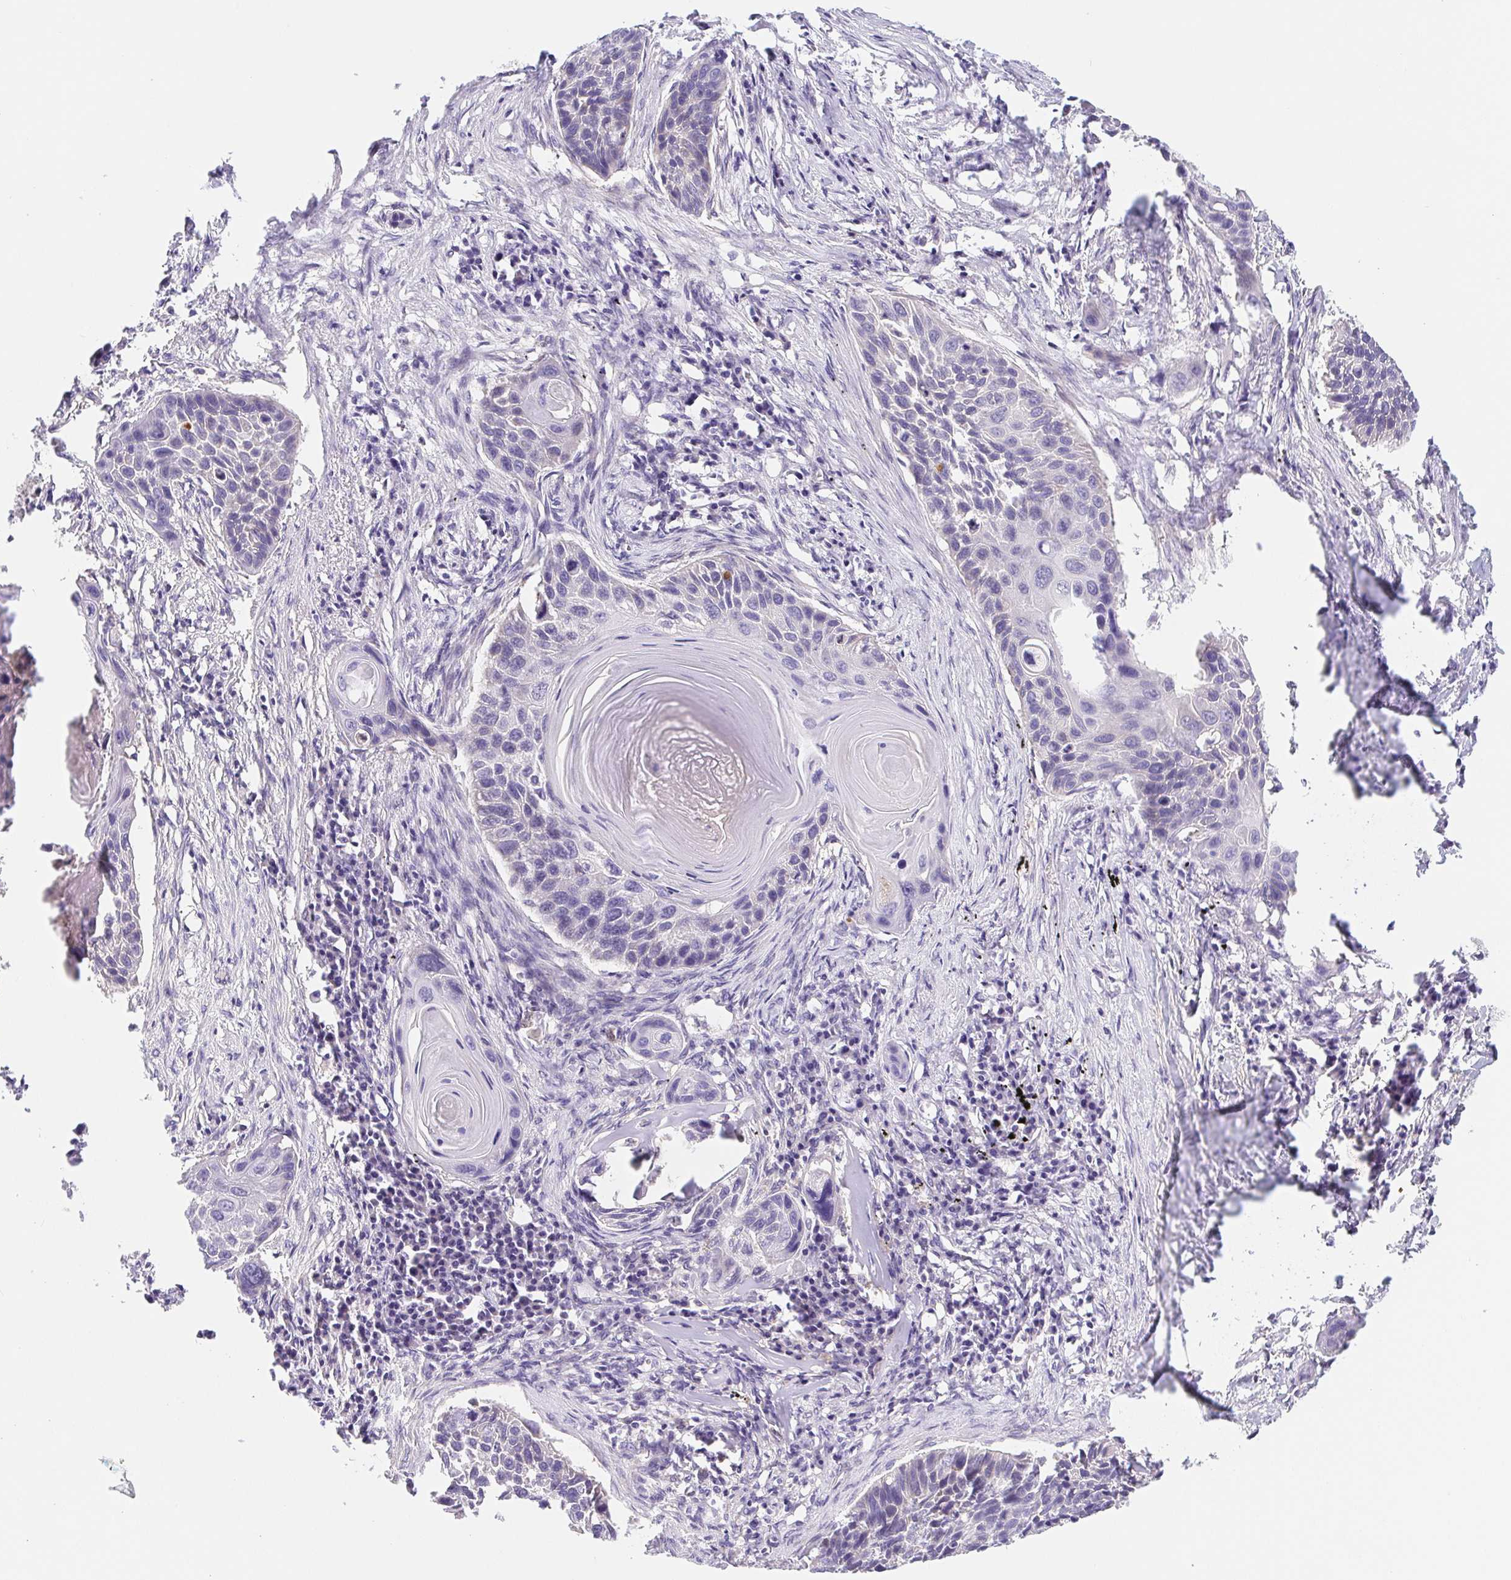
{"staining": {"intensity": "negative", "quantity": "none", "location": "none"}, "tissue": "lung cancer", "cell_type": "Tumor cells", "image_type": "cancer", "snomed": [{"axis": "morphology", "description": "Squamous cell carcinoma, NOS"}, {"axis": "topography", "description": "Lung"}], "caption": "Micrograph shows no protein staining in tumor cells of lung squamous cell carcinoma tissue.", "gene": "DYNC2LI1", "patient": {"sex": "male", "age": 78}}